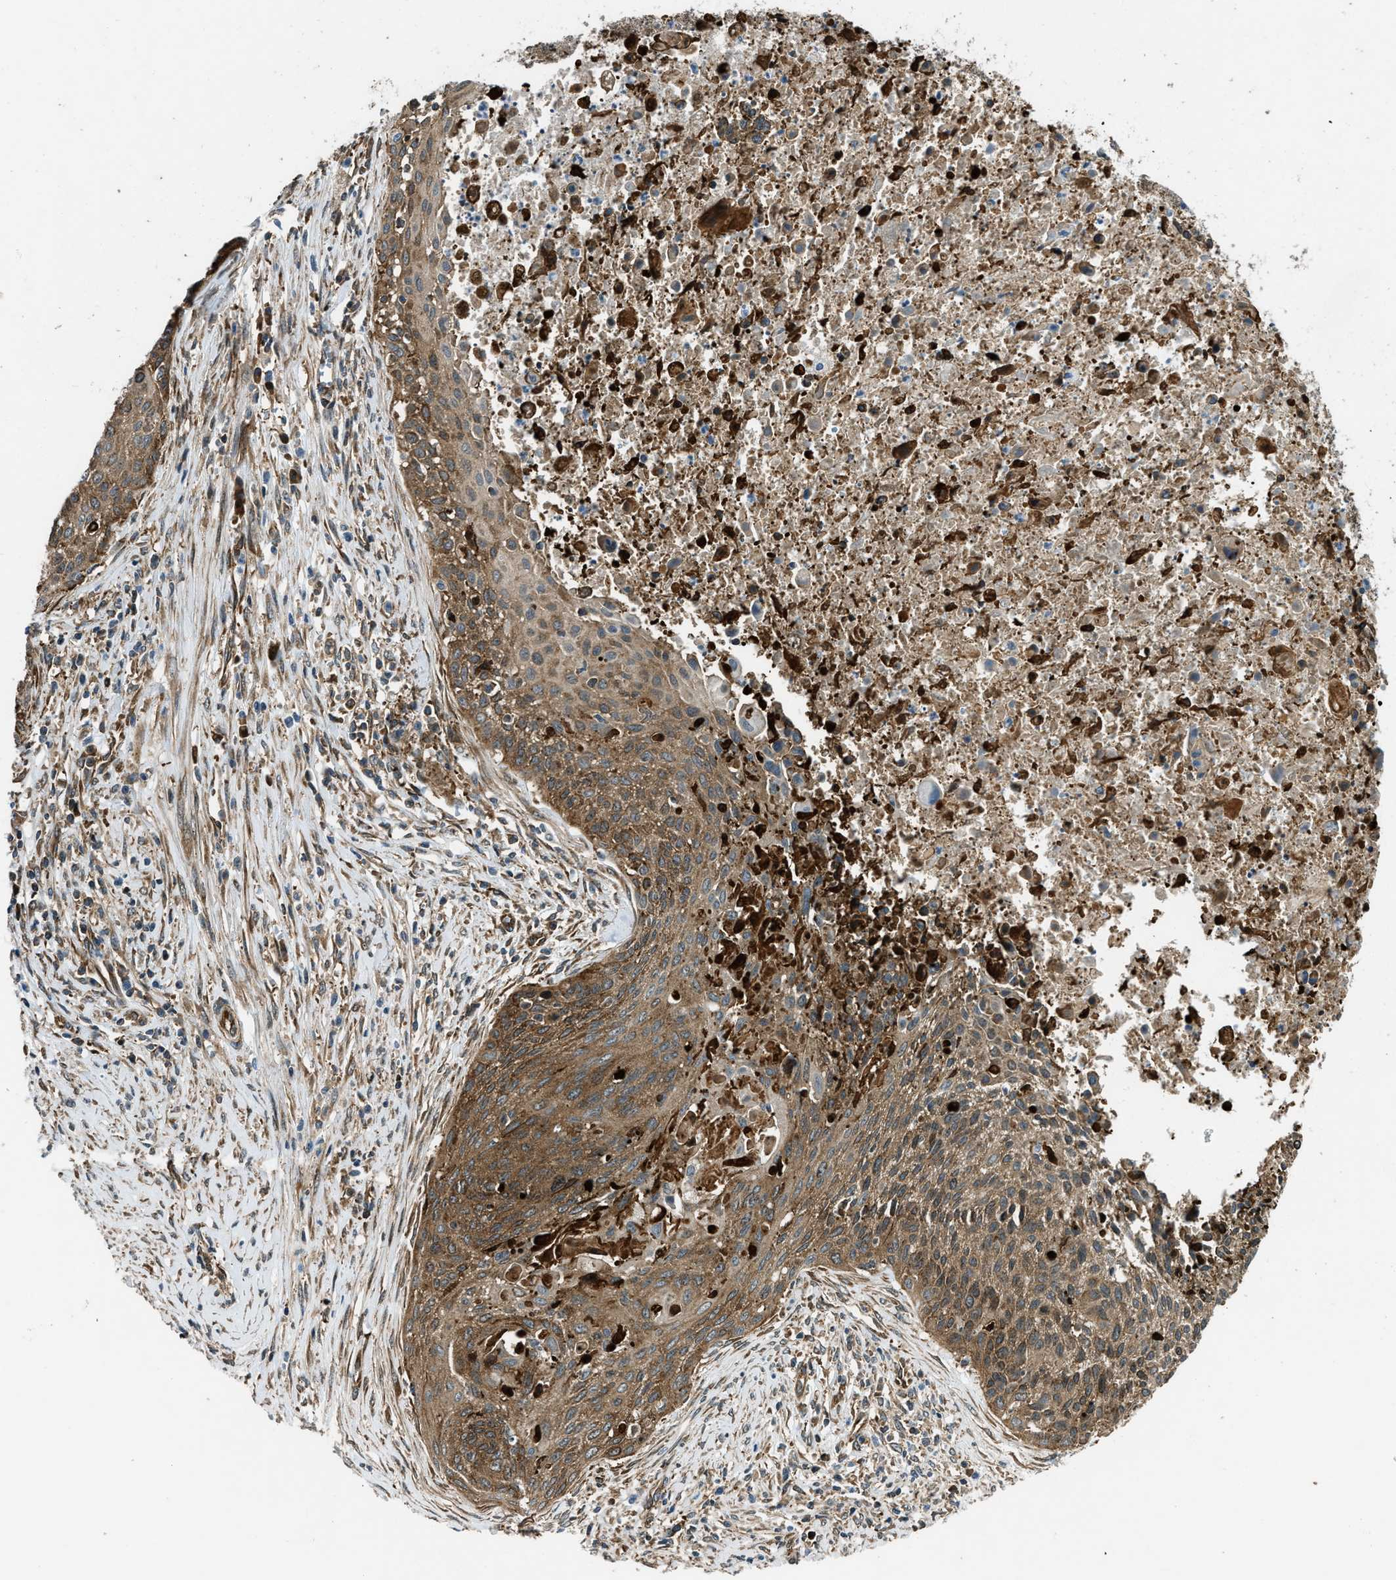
{"staining": {"intensity": "moderate", "quantity": ">75%", "location": "cytoplasmic/membranous"}, "tissue": "cervical cancer", "cell_type": "Tumor cells", "image_type": "cancer", "snomed": [{"axis": "morphology", "description": "Squamous cell carcinoma, NOS"}, {"axis": "topography", "description": "Cervix"}], "caption": "Immunohistochemistry (IHC) micrograph of neoplastic tissue: human cervical cancer stained using IHC exhibits medium levels of moderate protein expression localized specifically in the cytoplasmic/membranous of tumor cells, appearing as a cytoplasmic/membranous brown color.", "gene": "RASGRF2", "patient": {"sex": "female", "age": 55}}